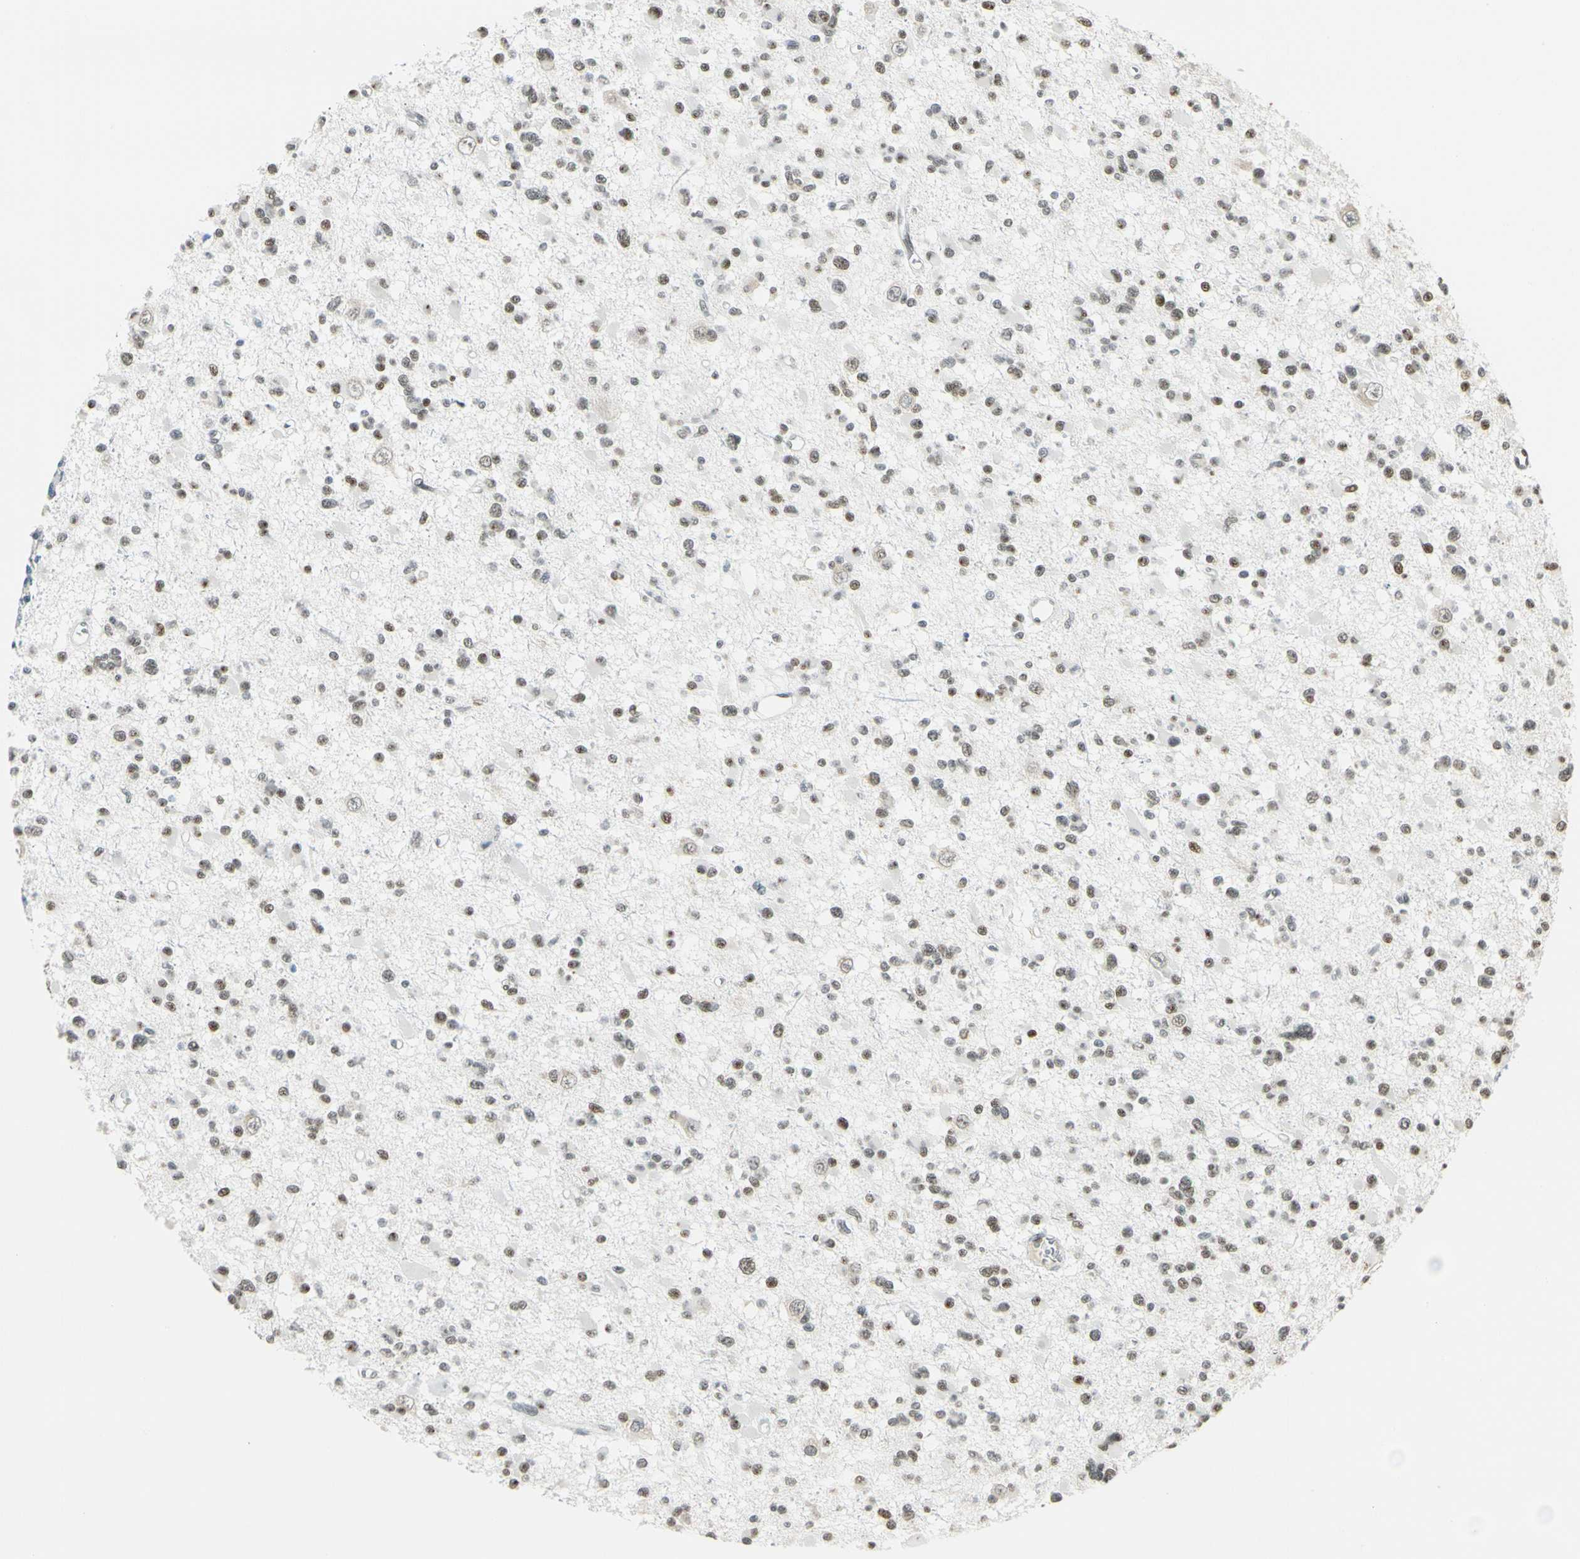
{"staining": {"intensity": "moderate", "quantity": ">75%", "location": "nuclear"}, "tissue": "glioma", "cell_type": "Tumor cells", "image_type": "cancer", "snomed": [{"axis": "morphology", "description": "Glioma, malignant, Low grade"}, {"axis": "topography", "description": "Brain"}], "caption": "Glioma stained with immunohistochemistry (IHC) reveals moderate nuclear expression in about >75% of tumor cells.", "gene": "NELFE", "patient": {"sex": "female", "age": 22}}